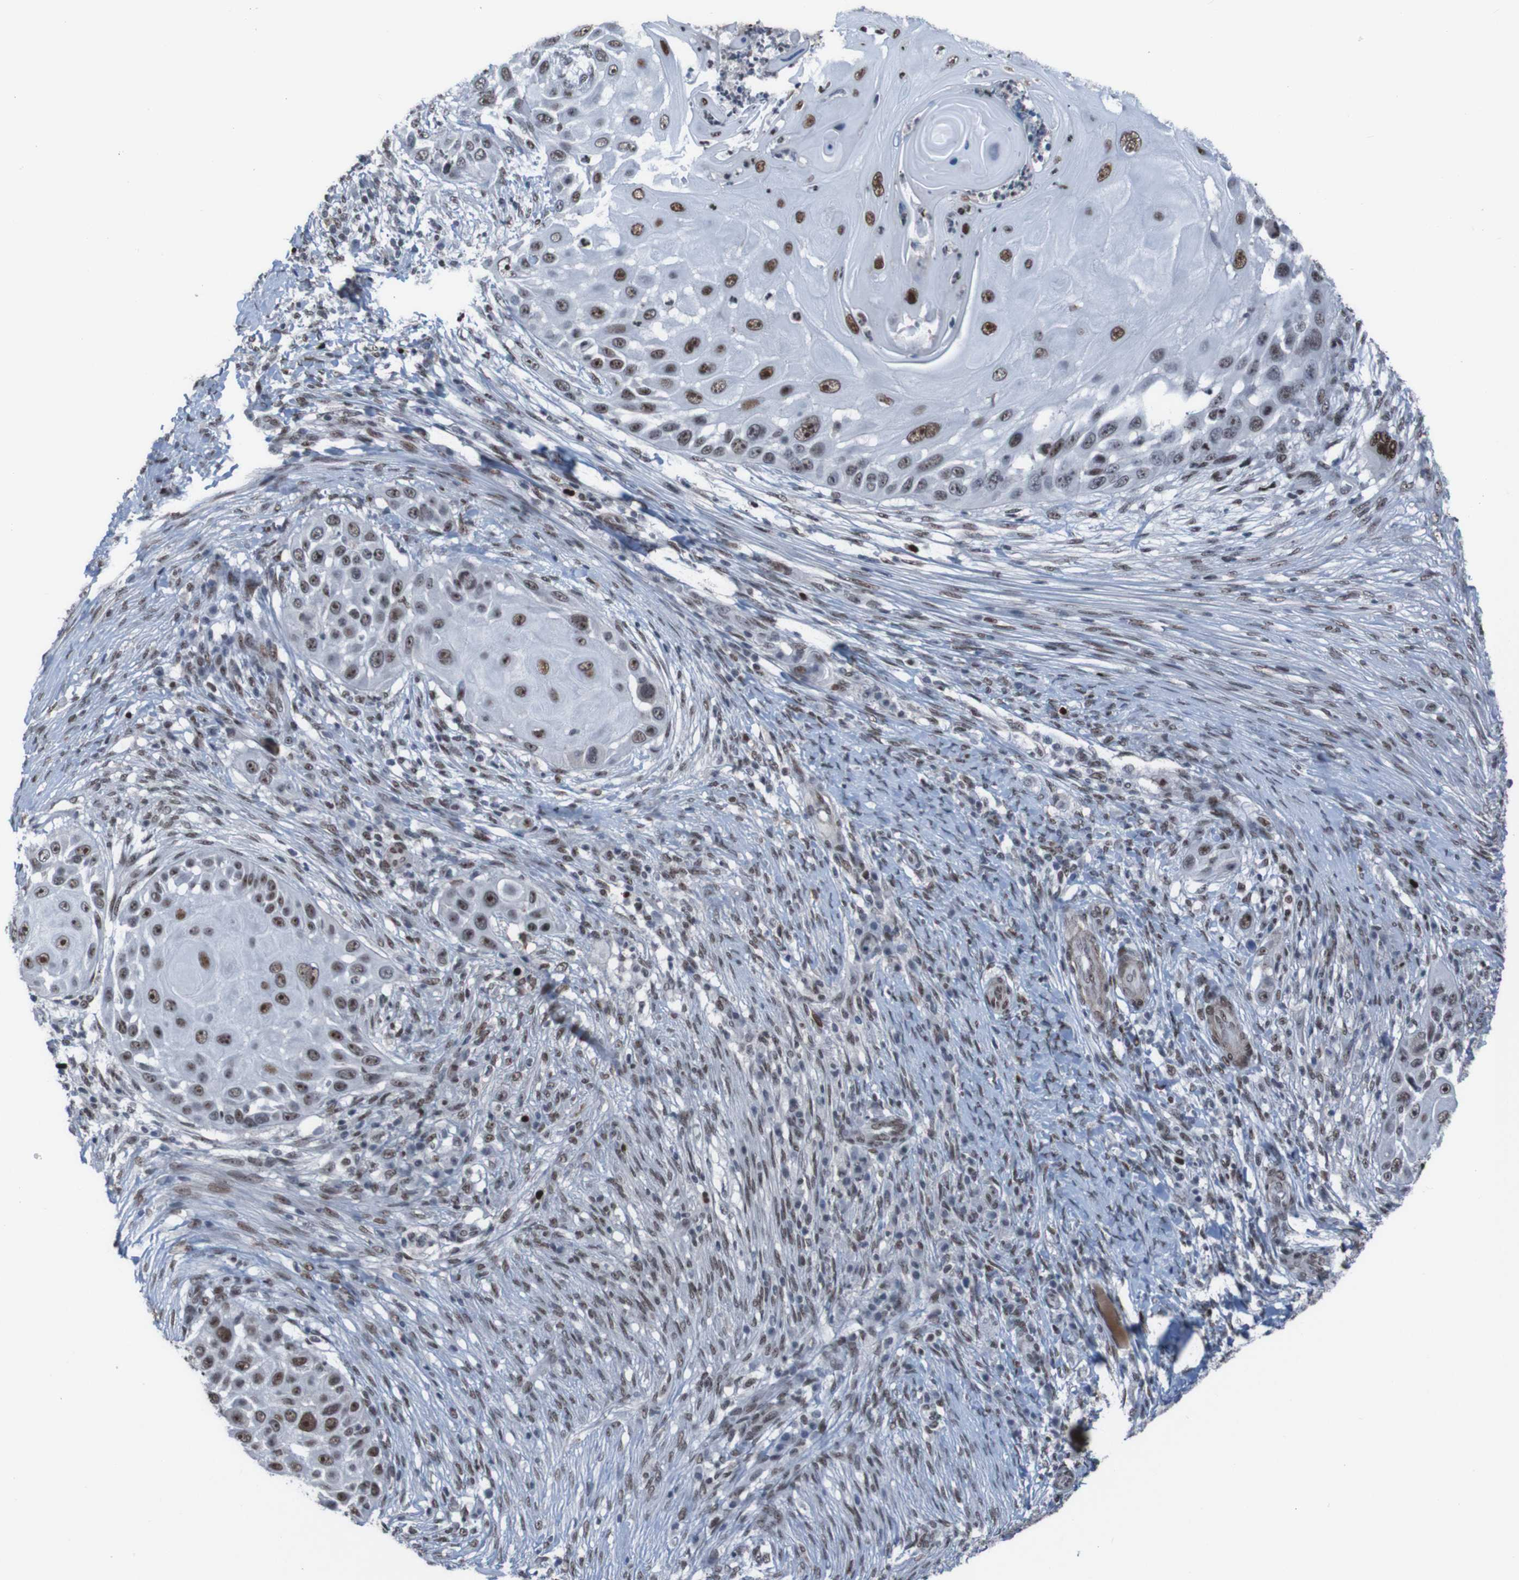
{"staining": {"intensity": "strong", "quantity": ">75%", "location": "nuclear"}, "tissue": "skin cancer", "cell_type": "Tumor cells", "image_type": "cancer", "snomed": [{"axis": "morphology", "description": "Squamous cell carcinoma, NOS"}, {"axis": "topography", "description": "Skin"}], "caption": "This is a micrograph of IHC staining of squamous cell carcinoma (skin), which shows strong expression in the nuclear of tumor cells.", "gene": "PHF2", "patient": {"sex": "female", "age": 44}}